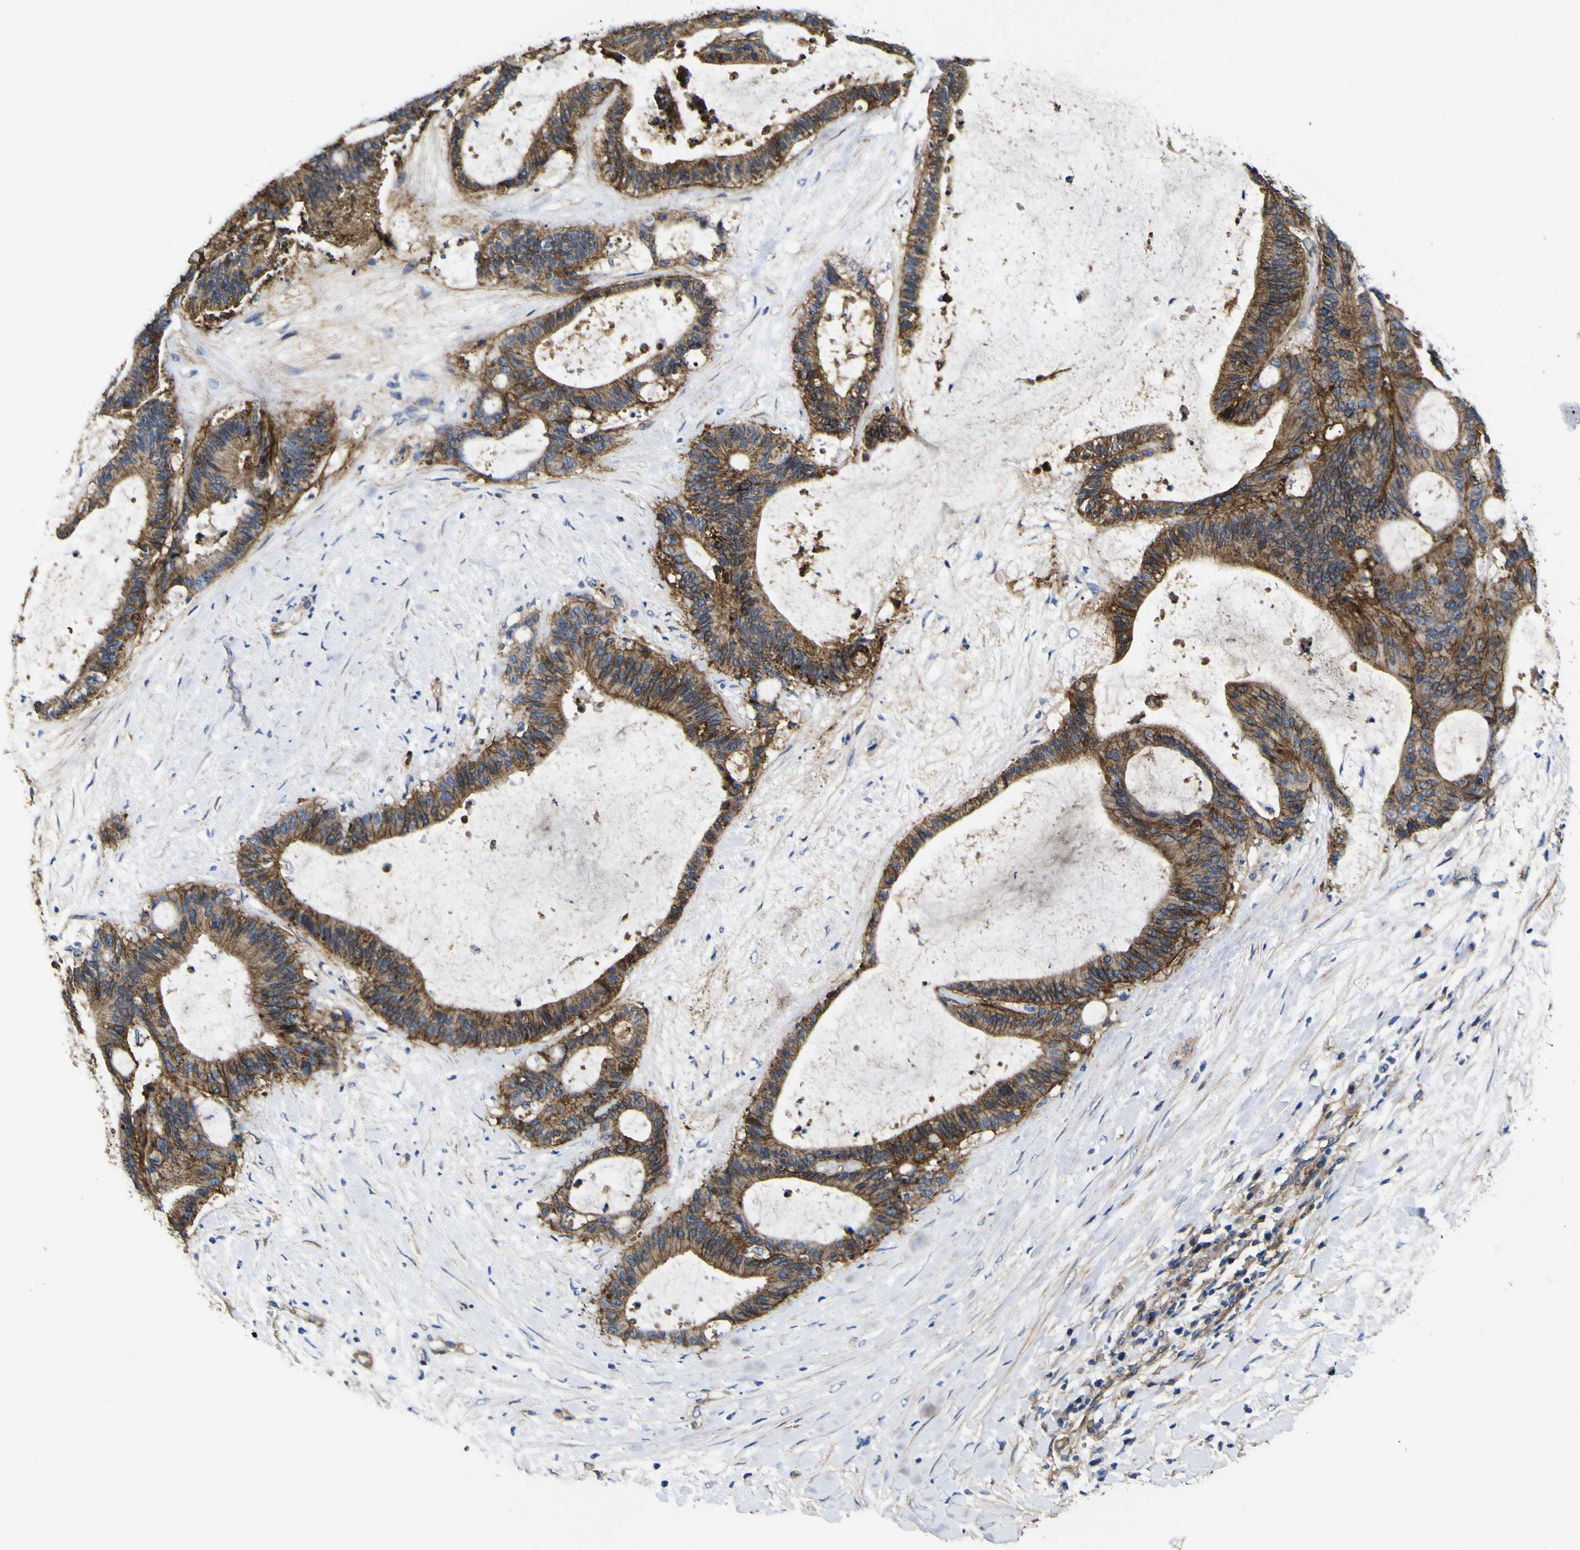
{"staining": {"intensity": "moderate", "quantity": ">75%", "location": "cytoplasmic/membranous"}, "tissue": "liver cancer", "cell_type": "Tumor cells", "image_type": "cancer", "snomed": [{"axis": "morphology", "description": "Cholangiocarcinoma"}, {"axis": "topography", "description": "Liver"}], "caption": "Immunohistochemistry (IHC) of human cholangiocarcinoma (liver) displays medium levels of moderate cytoplasmic/membranous expression in approximately >75% of tumor cells. (Stains: DAB (3,3'-diaminobenzidine) in brown, nuclei in blue, Microscopy: brightfield microscopy at high magnification).", "gene": "CD151", "patient": {"sex": "female", "age": 73}}